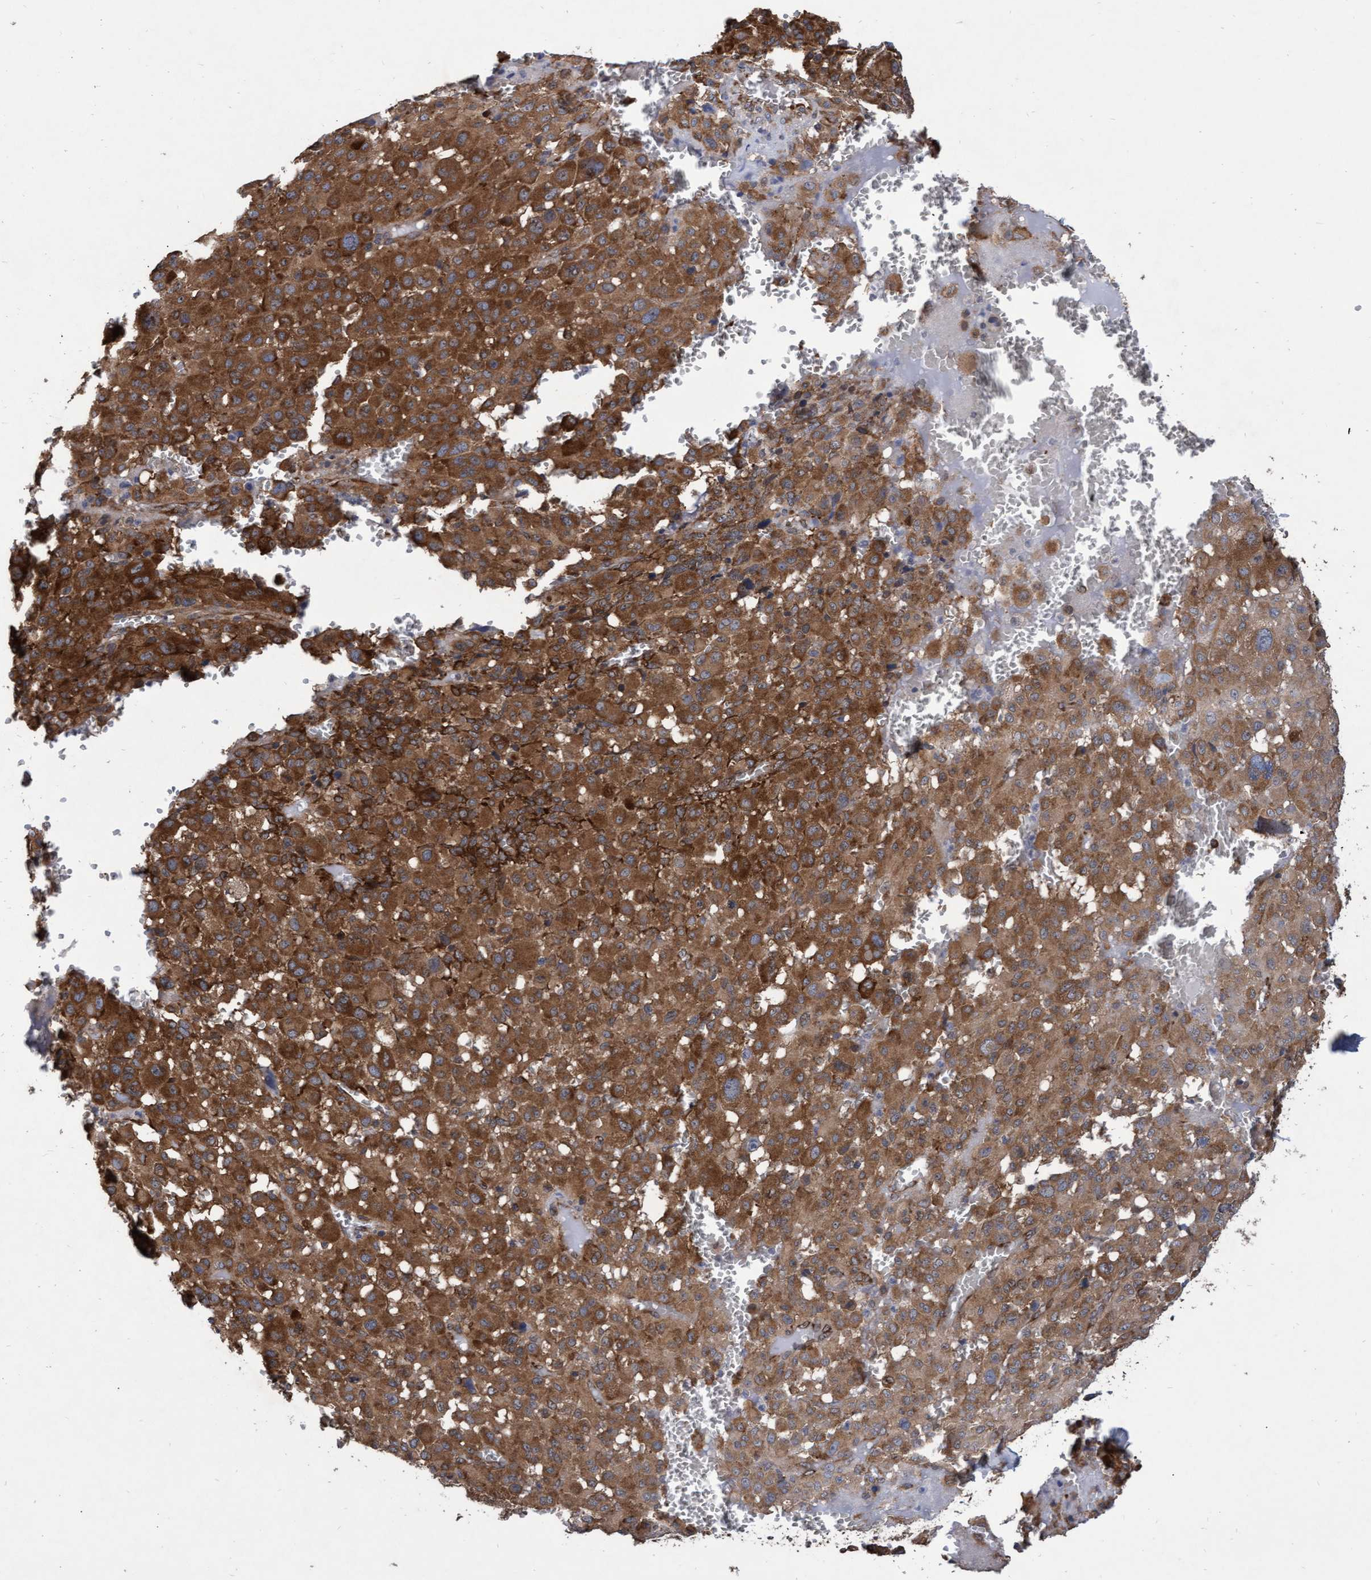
{"staining": {"intensity": "strong", "quantity": ">75%", "location": "cytoplasmic/membranous"}, "tissue": "melanoma", "cell_type": "Tumor cells", "image_type": "cancer", "snomed": [{"axis": "morphology", "description": "Malignant melanoma, Metastatic site"}, {"axis": "topography", "description": "Skin"}], "caption": "DAB (3,3'-diaminobenzidine) immunohistochemical staining of malignant melanoma (metastatic site) exhibits strong cytoplasmic/membranous protein staining in approximately >75% of tumor cells.", "gene": "ABCF2", "patient": {"sex": "female", "age": 74}}